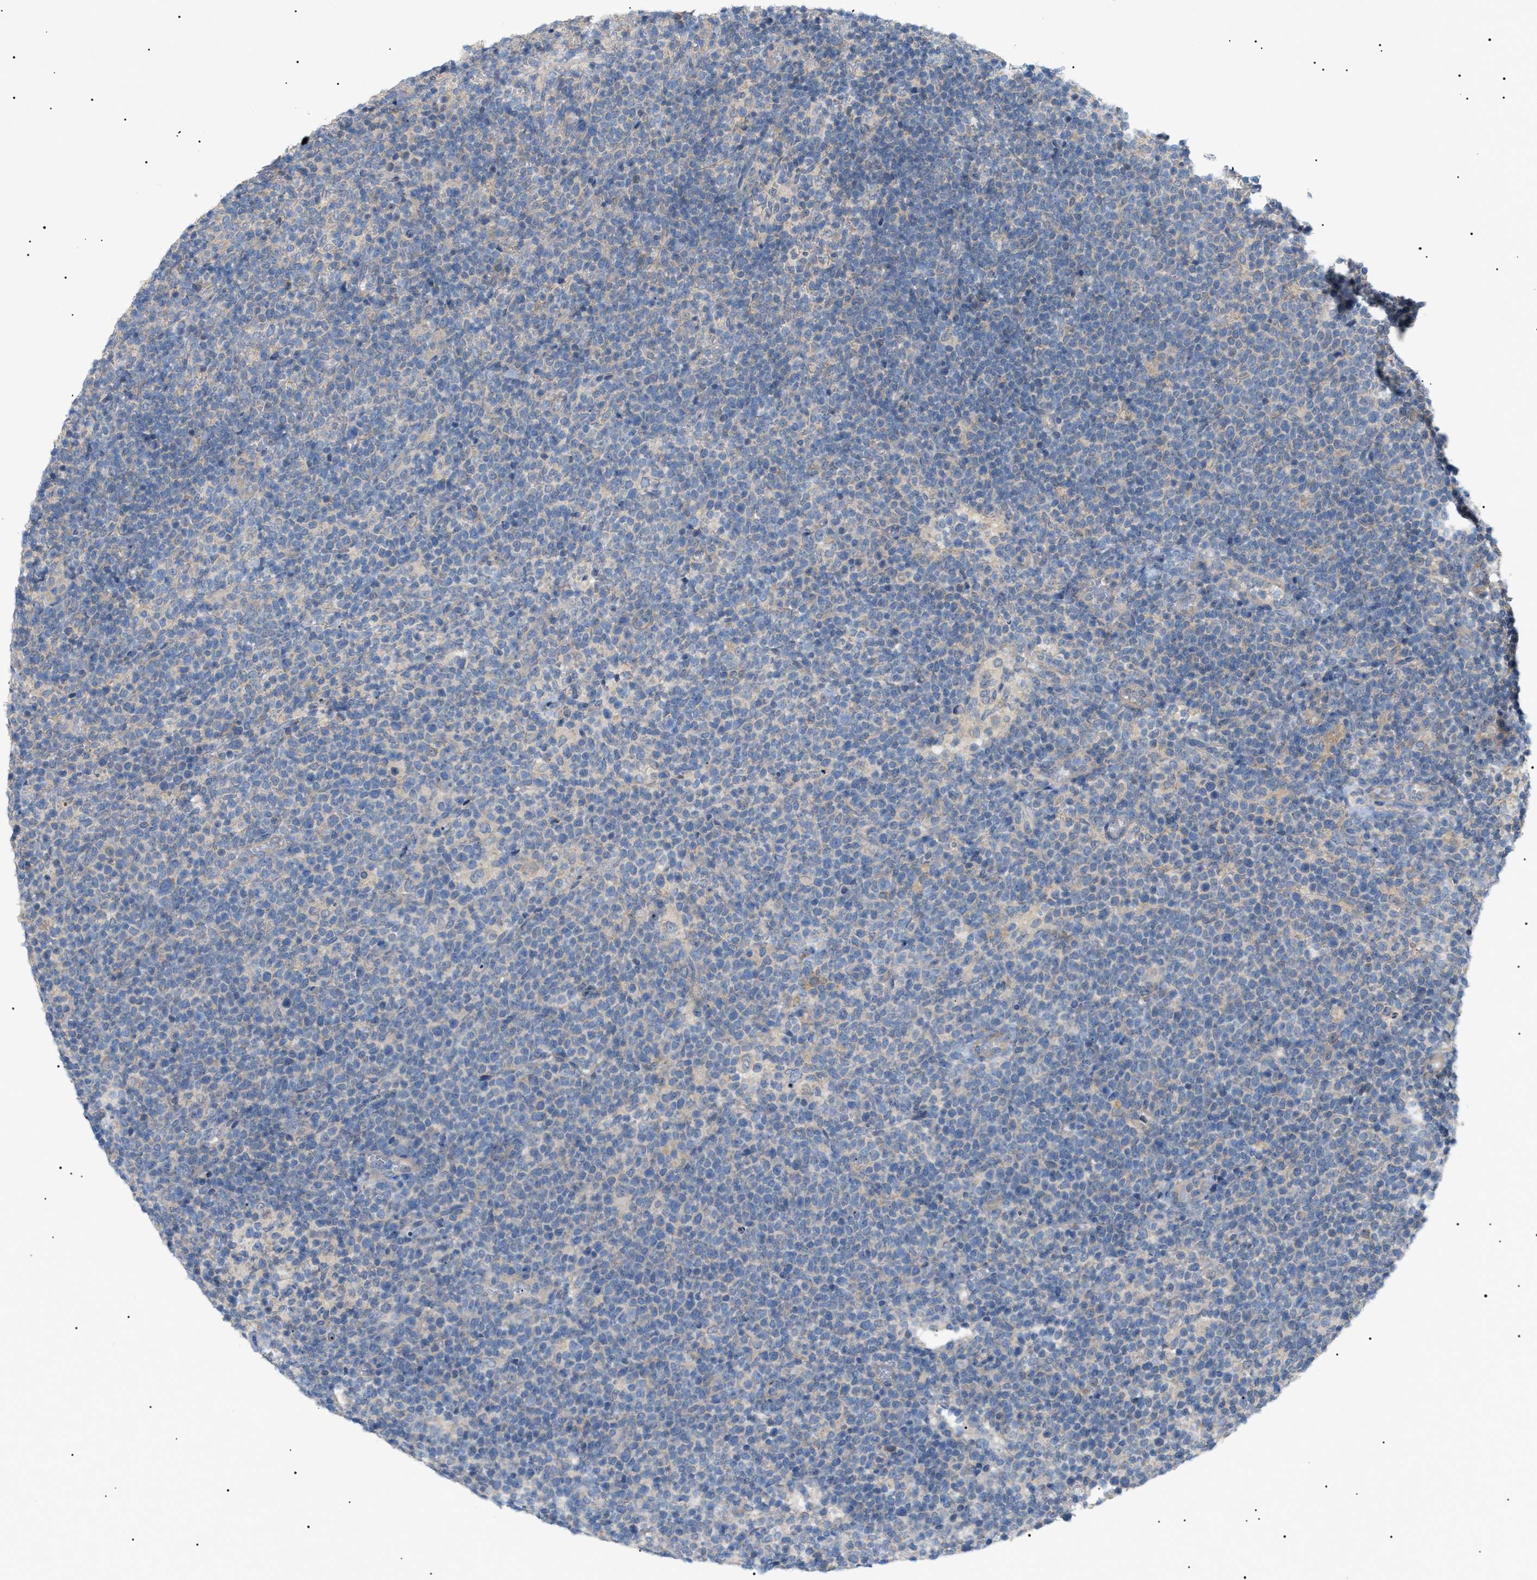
{"staining": {"intensity": "negative", "quantity": "none", "location": "none"}, "tissue": "lymphoma", "cell_type": "Tumor cells", "image_type": "cancer", "snomed": [{"axis": "morphology", "description": "Malignant lymphoma, non-Hodgkin's type, High grade"}, {"axis": "topography", "description": "Lymph node"}], "caption": "This histopathology image is of lymphoma stained with immunohistochemistry (IHC) to label a protein in brown with the nuclei are counter-stained blue. There is no staining in tumor cells. (Brightfield microscopy of DAB (3,3'-diaminobenzidine) immunohistochemistry (IHC) at high magnification).", "gene": "IRS2", "patient": {"sex": "male", "age": 61}}